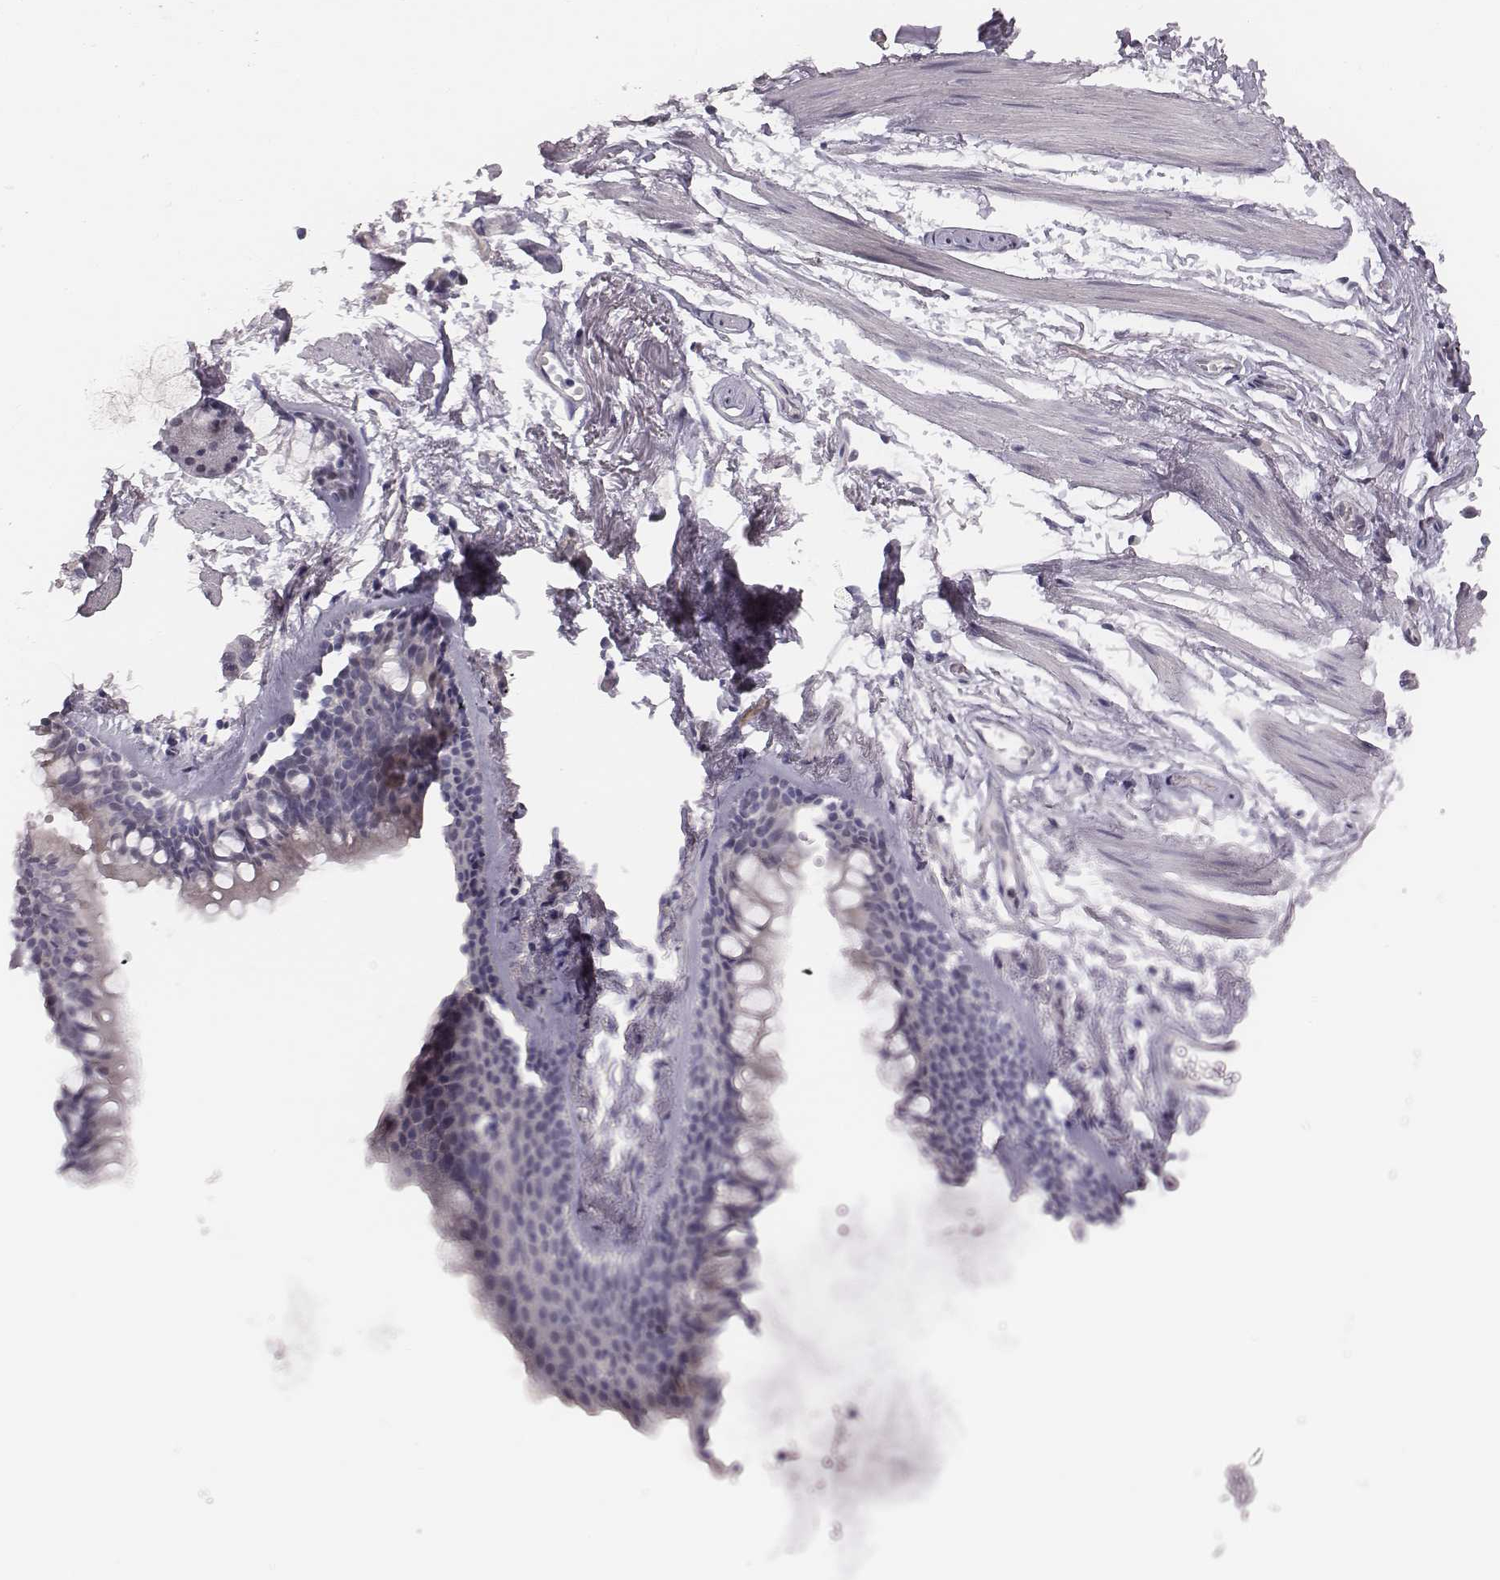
{"staining": {"intensity": "negative", "quantity": "none", "location": "none"}, "tissue": "adipose tissue", "cell_type": "Adipocytes", "image_type": "normal", "snomed": [{"axis": "morphology", "description": "Normal tissue, NOS"}, {"axis": "topography", "description": "Cartilage tissue"}, {"axis": "topography", "description": "Bronchus"}], "caption": "This micrograph is of normal adipose tissue stained with immunohistochemistry to label a protein in brown with the nuclei are counter-stained blue. There is no expression in adipocytes. The staining is performed using DAB (3,3'-diaminobenzidine) brown chromogen with nuclei counter-stained in using hematoxylin.", "gene": "CACNG4", "patient": {"sex": "female", "age": 79}}